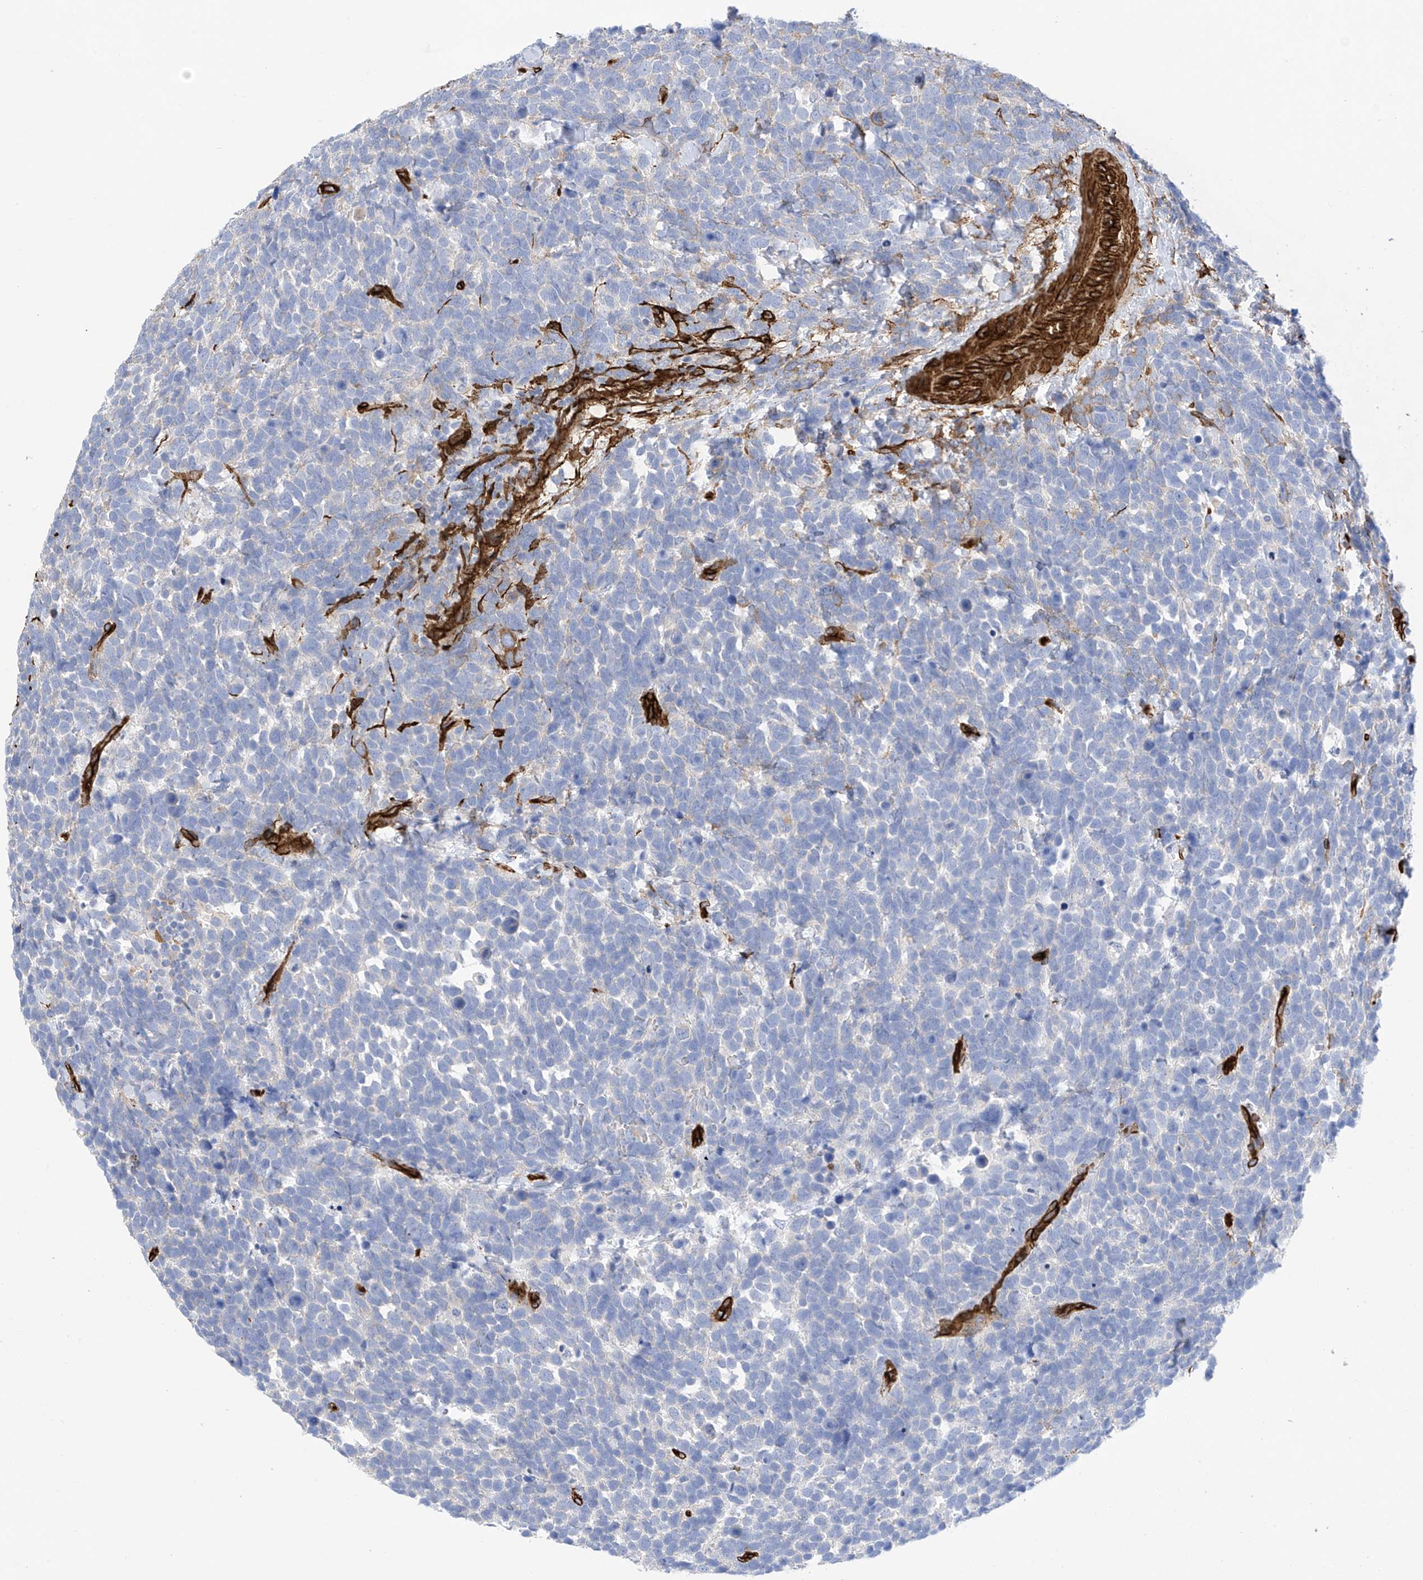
{"staining": {"intensity": "negative", "quantity": "none", "location": "none"}, "tissue": "urothelial cancer", "cell_type": "Tumor cells", "image_type": "cancer", "snomed": [{"axis": "morphology", "description": "Urothelial carcinoma, High grade"}, {"axis": "topography", "description": "Urinary bladder"}], "caption": "Immunohistochemistry micrograph of neoplastic tissue: urothelial cancer stained with DAB (3,3'-diaminobenzidine) displays no significant protein expression in tumor cells. (Brightfield microscopy of DAB immunohistochemistry (IHC) at high magnification).", "gene": "UBTD1", "patient": {"sex": "female", "age": 82}}